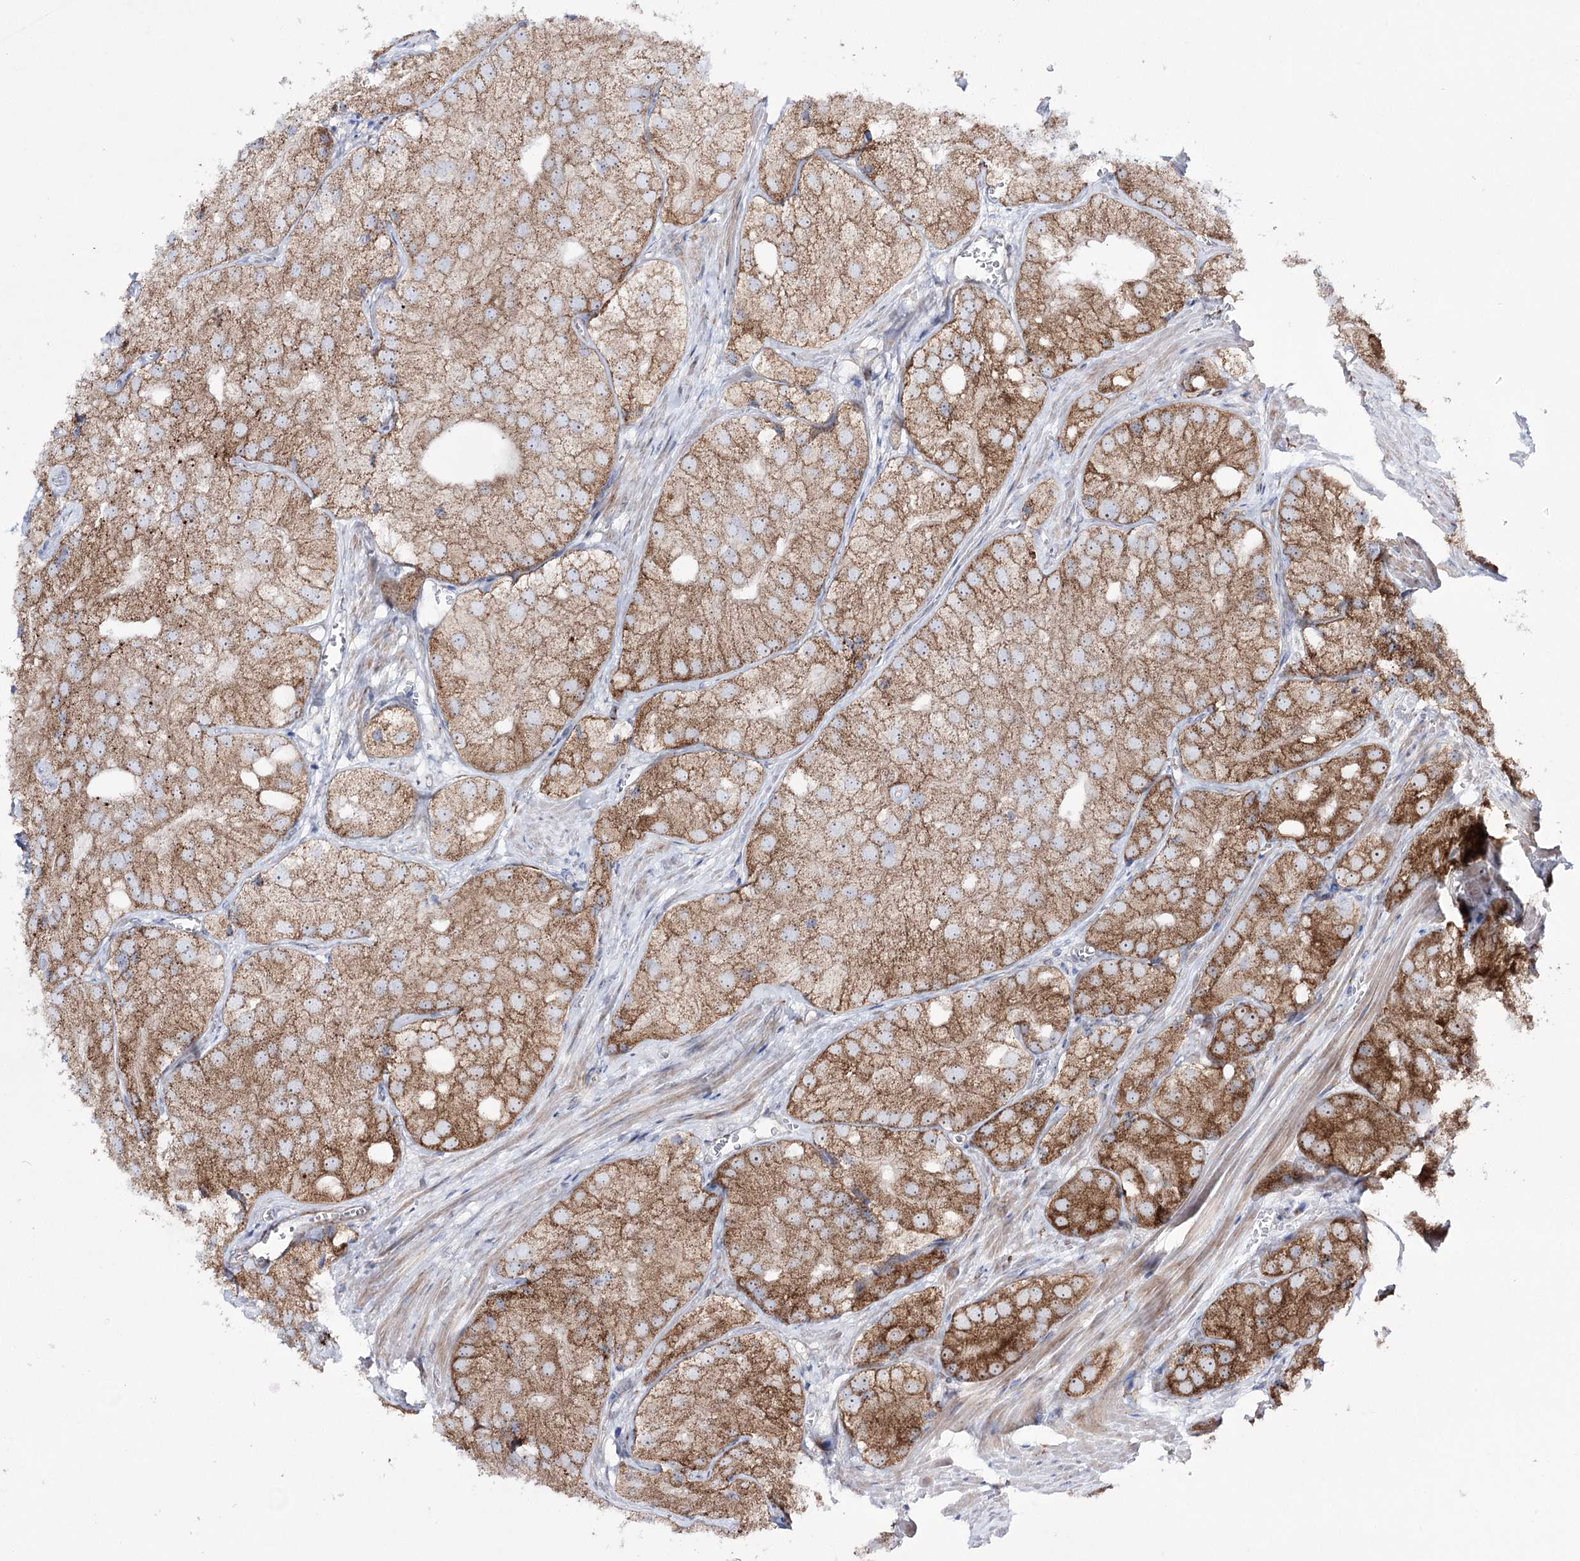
{"staining": {"intensity": "moderate", "quantity": ">75%", "location": "cytoplasmic/membranous"}, "tissue": "prostate cancer", "cell_type": "Tumor cells", "image_type": "cancer", "snomed": [{"axis": "morphology", "description": "Adenocarcinoma, Low grade"}, {"axis": "topography", "description": "Prostate"}], "caption": "IHC (DAB) staining of human prostate low-grade adenocarcinoma demonstrates moderate cytoplasmic/membranous protein expression in approximately >75% of tumor cells.", "gene": "METTL5", "patient": {"sex": "male", "age": 69}}